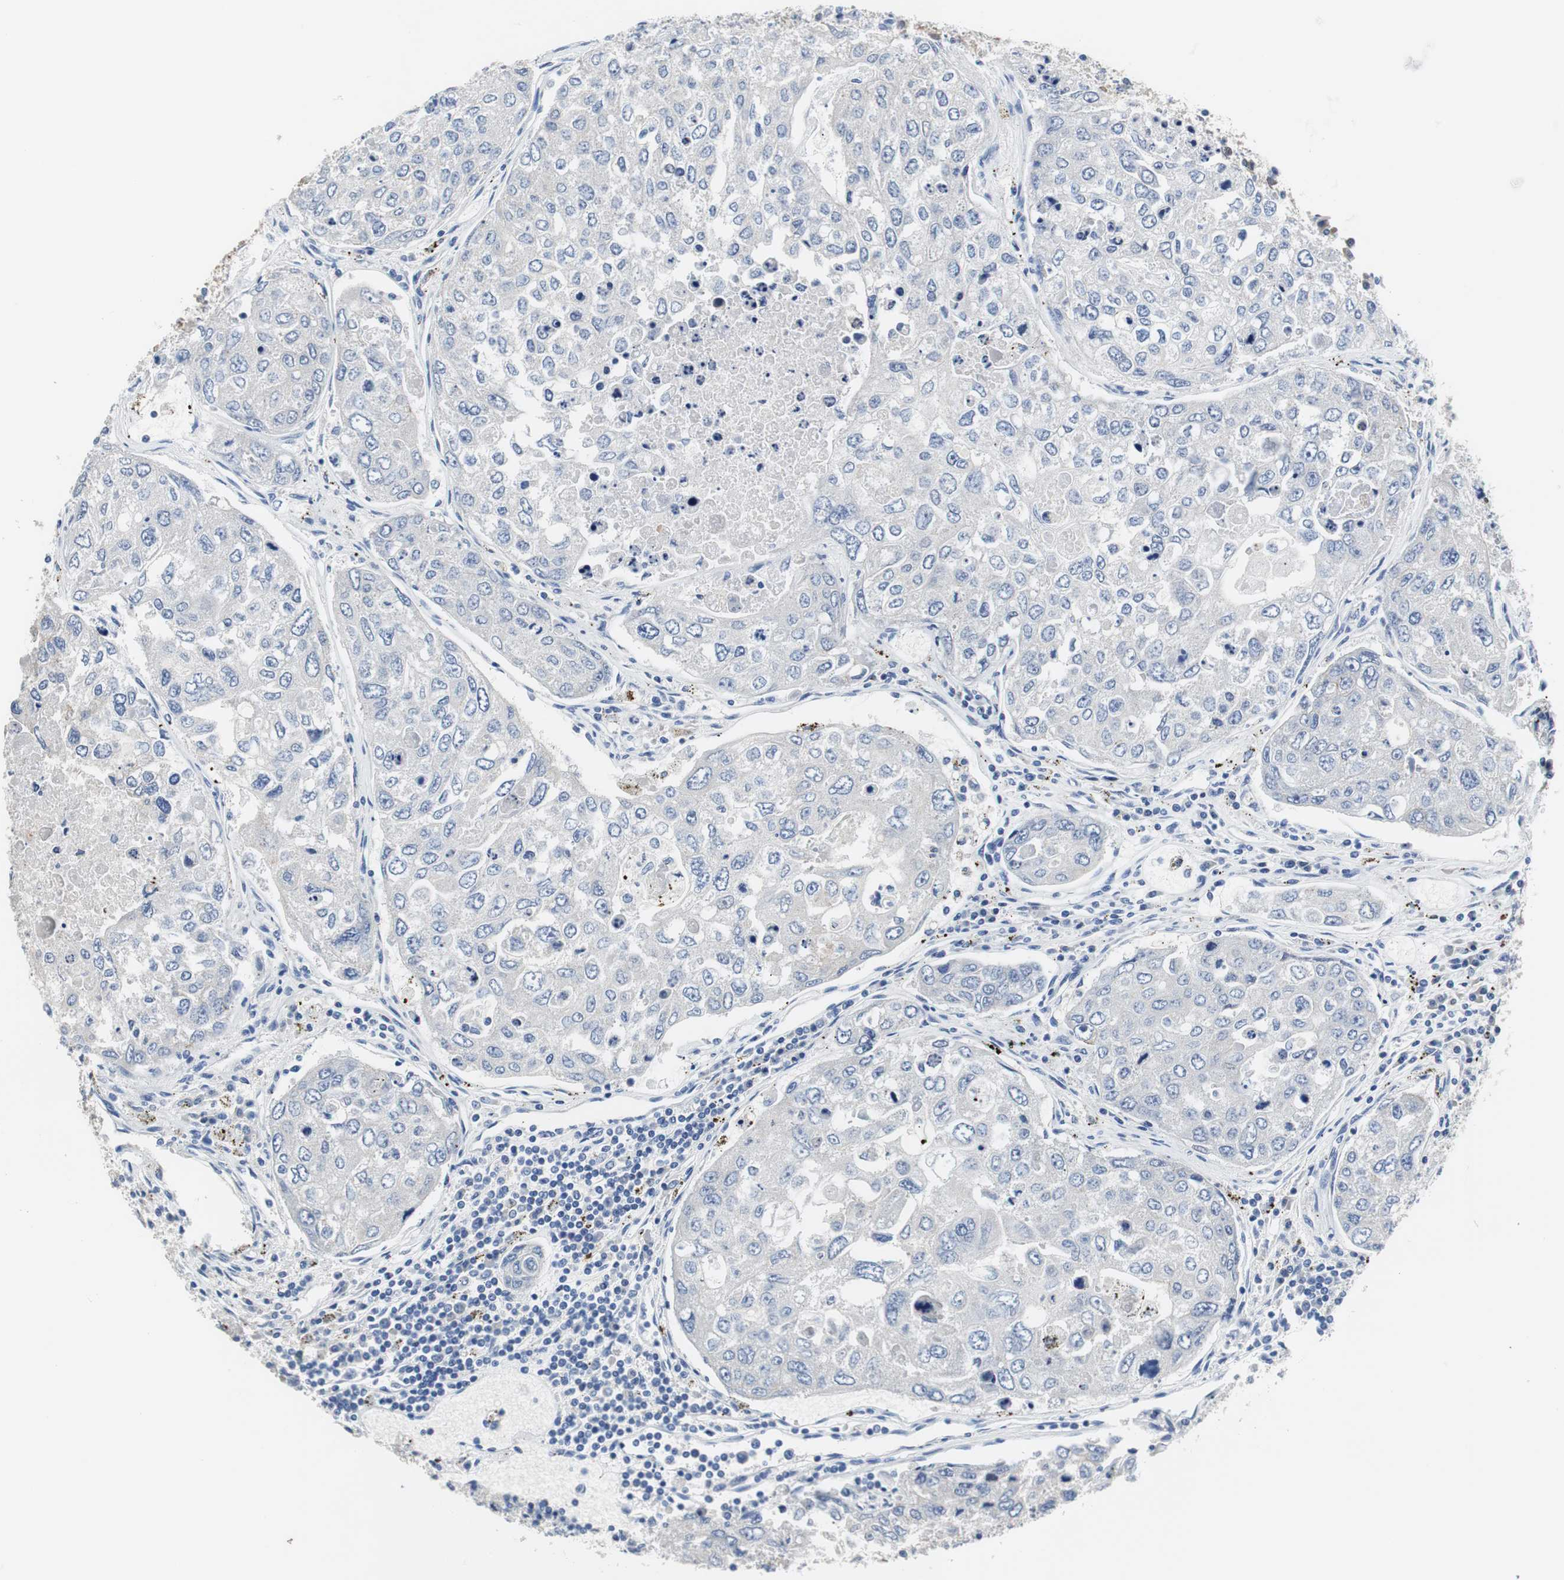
{"staining": {"intensity": "negative", "quantity": "none", "location": "none"}, "tissue": "urothelial cancer", "cell_type": "Tumor cells", "image_type": "cancer", "snomed": [{"axis": "morphology", "description": "Urothelial carcinoma, High grade"}, {"axis": "topography", "description": "Lymph node"}, {"axis": "topography", "description": "Urinary bladder"}], "caption": "DAB immunohistochemical staining of human urothelial carcinoma (high-grade) reveals no significant positivity in tumor cells. (DAB IHC visualized using brightfield microscopy, high magnification).", "gene": "PCK1", "patient": {"sex": "male", "age": 51}}